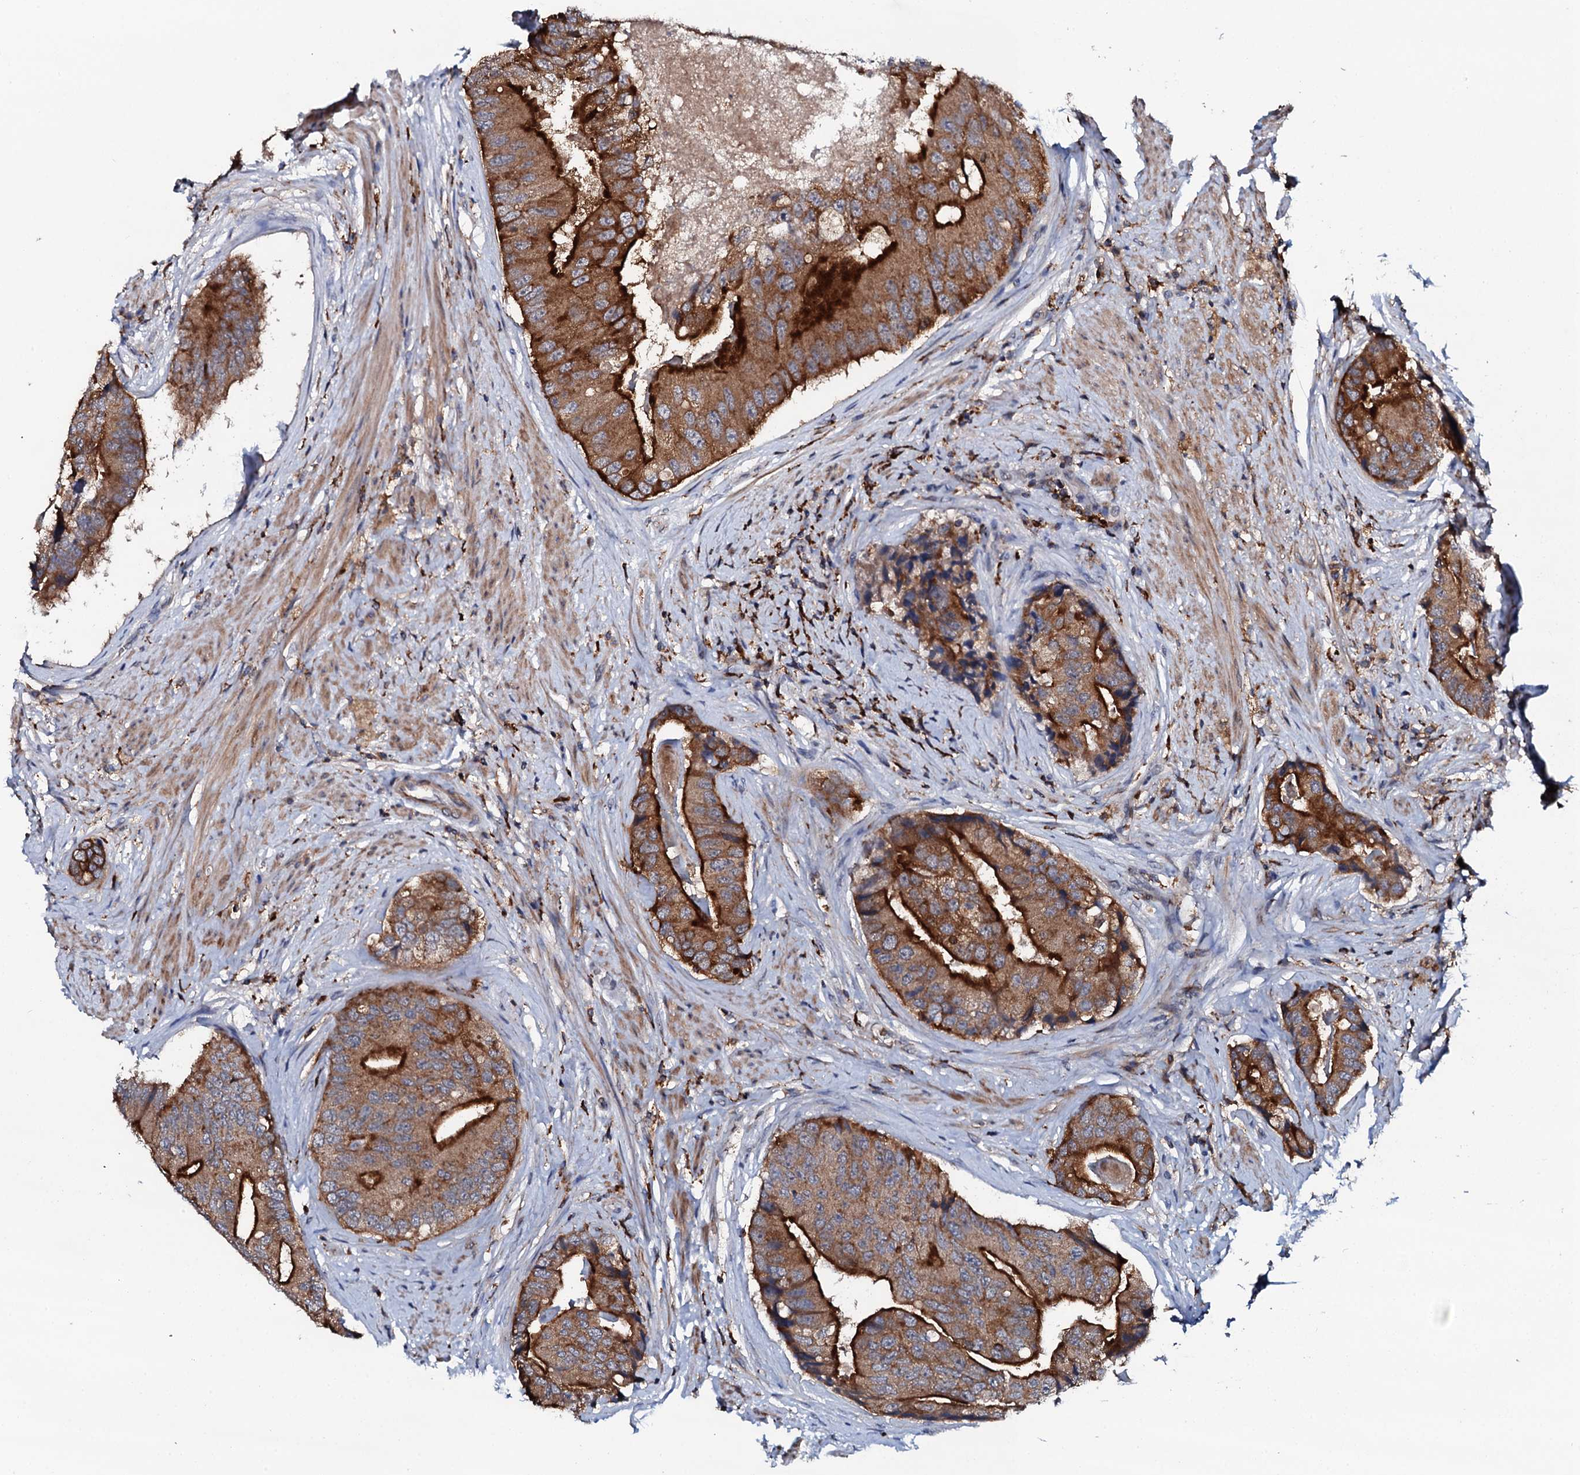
{"staining": {"intensity": "strong", "quantity": ">75%", "location": "cytoplasmic/membranous"}, "tissue": "prostate cancer", "cell_type": "Tumor cells", "image_type": "cancer", "snomed": [{"axis": "morphology", "description": "Adenocarcinoma, High grade"}, {"axis": "topography", "description": "Prostate"}], "caption": "Immunohistochemical staining of human high-grade adenocarcinoma (prostate) displays strong cytoplasmic/membranous protein expression in approximately >75% of tumor cells. The protein is stained brown, and the nuclei are stained in blue (DAB IHC with brightfield microscopy, high magnification).", "gene": "VAMP8", "patient": {"sex": "male", "age": 70}}